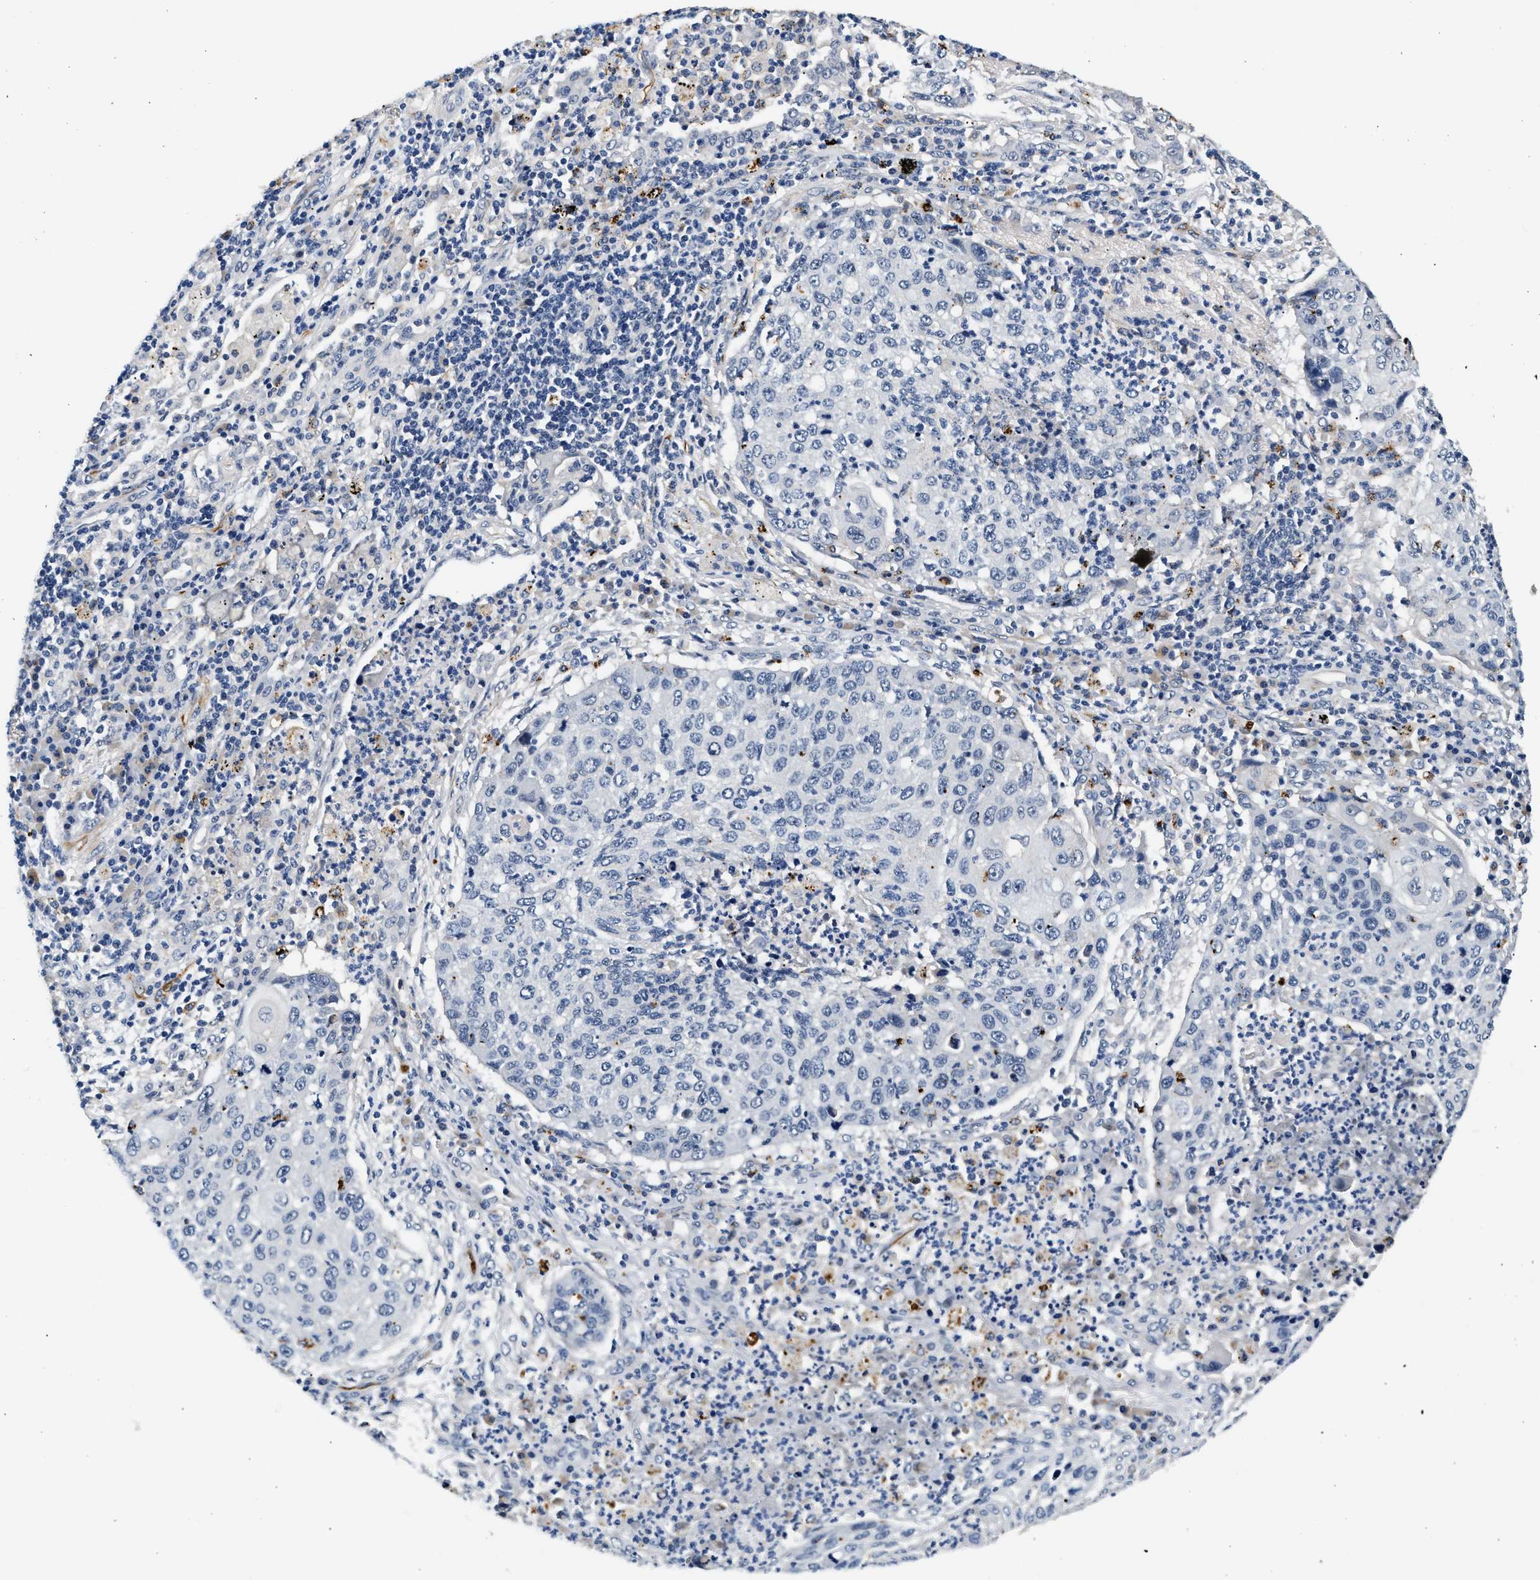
{"staining": {"intensity": "negative", "quantity": "none", "location": "none"}, "tissue": "lung cancer", "cell_type": "Tumor cells", "image_type": "cancer", "snomed": [{"axis": "morphology", "description": "Squamous cell carcinoma, NOS"}, {"axis": "topography", "description": "Lung"}], "caption": "The immunohistochemistry photomicrograph has no significant expression in tumor cells of lung cancer (squamous cell carcinoma) tissue.", "gene": "MED22", "patient": {"sex": "female", "age": 63}}